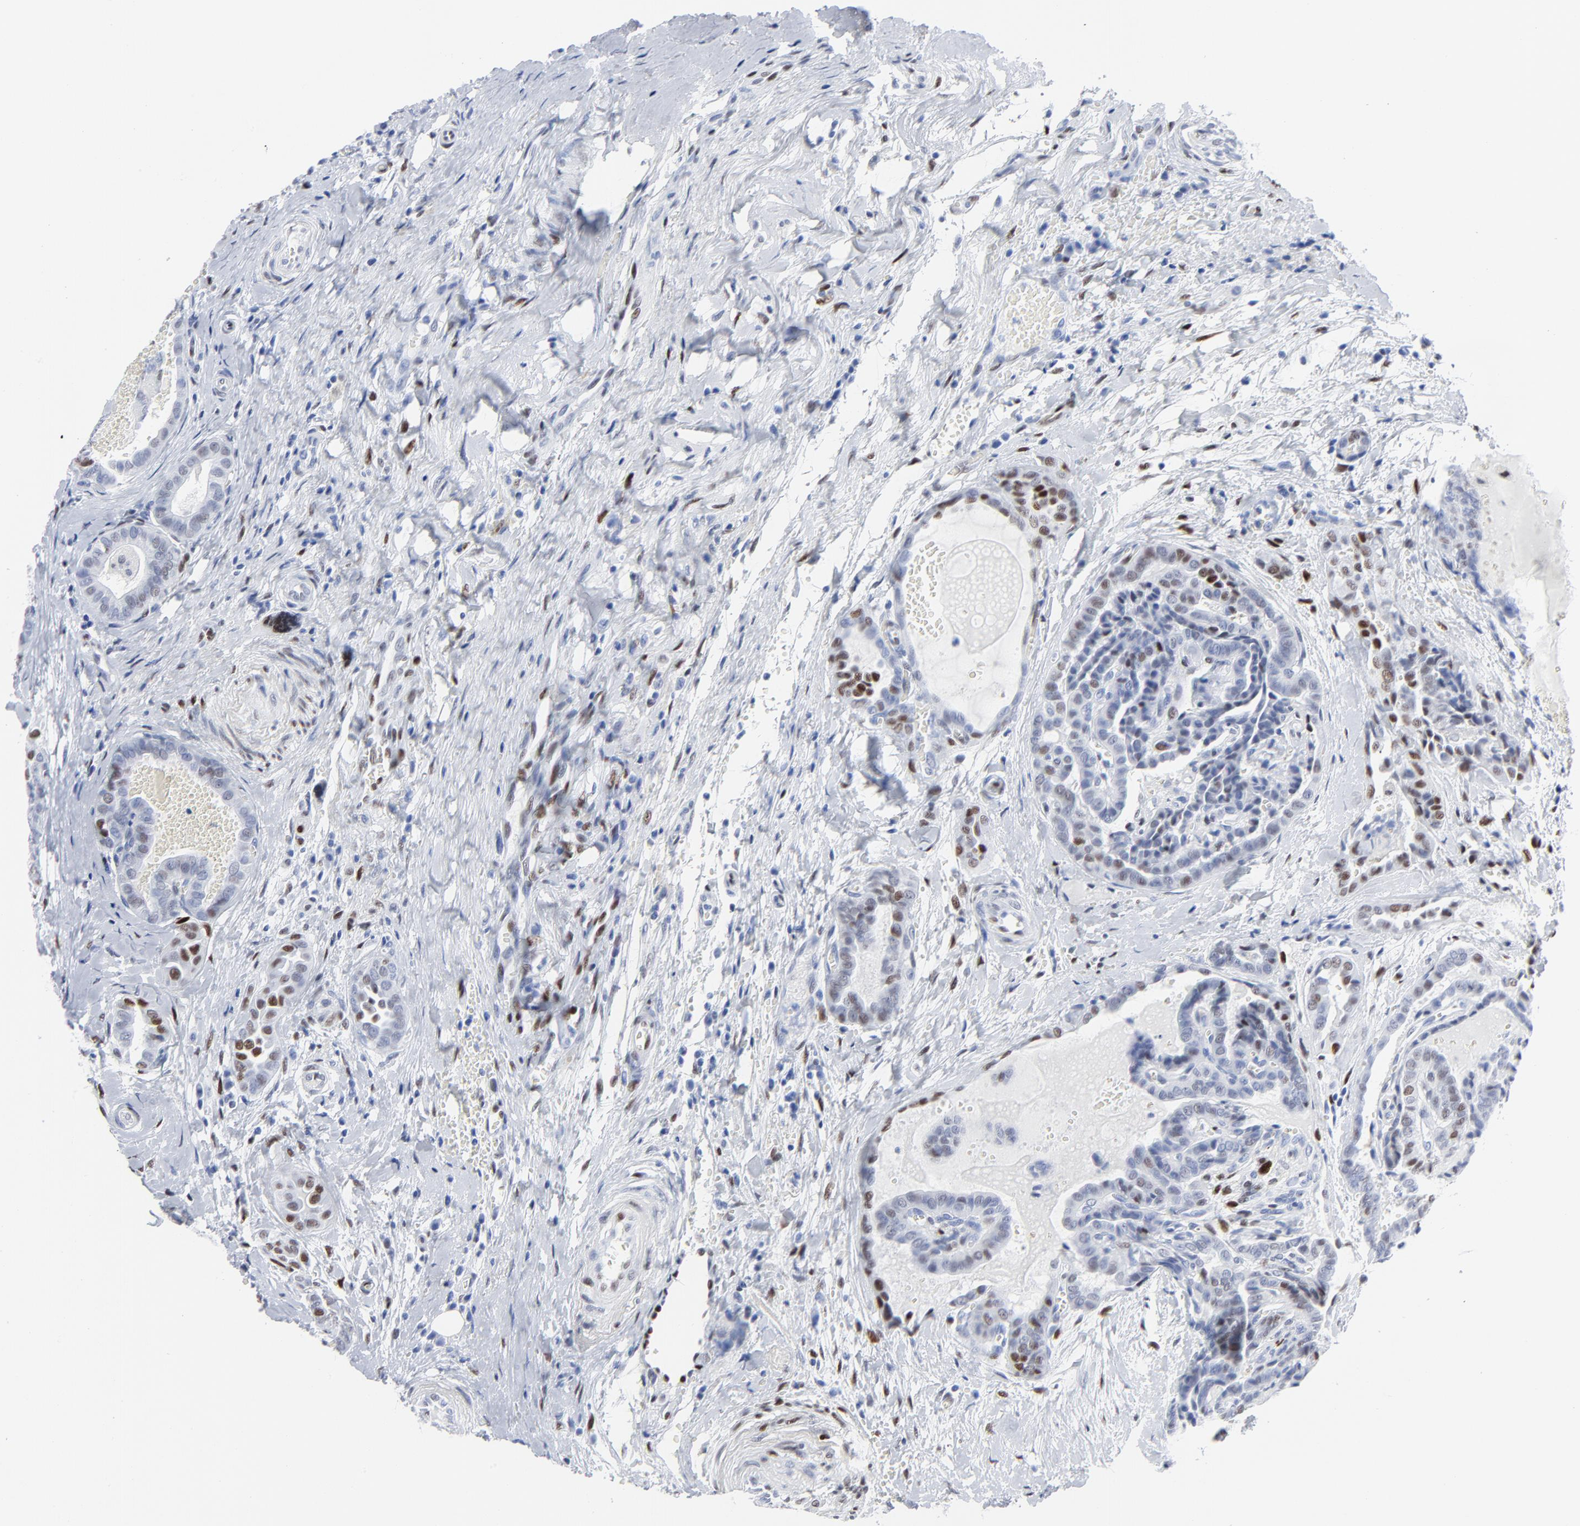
{"staining": {"intensity": "weak", "quantity": "<25%", "location": "nuclear"}, "tissue": "thyroid cancer", "cell_type": "Tumor cells", "image_type": "cancer", "snomed": [{"axis": "morphology", "description": "Carcinoma, NOS"}, {"axis": "topography", "description": "Thyroid gland"}], "caption": "Human thyroid cancer stained for a protein using immunohistochemistry reveals no positivity in tumor cells.", "gene": "JUN", "patient": {"sex": "female", "age": 91}}